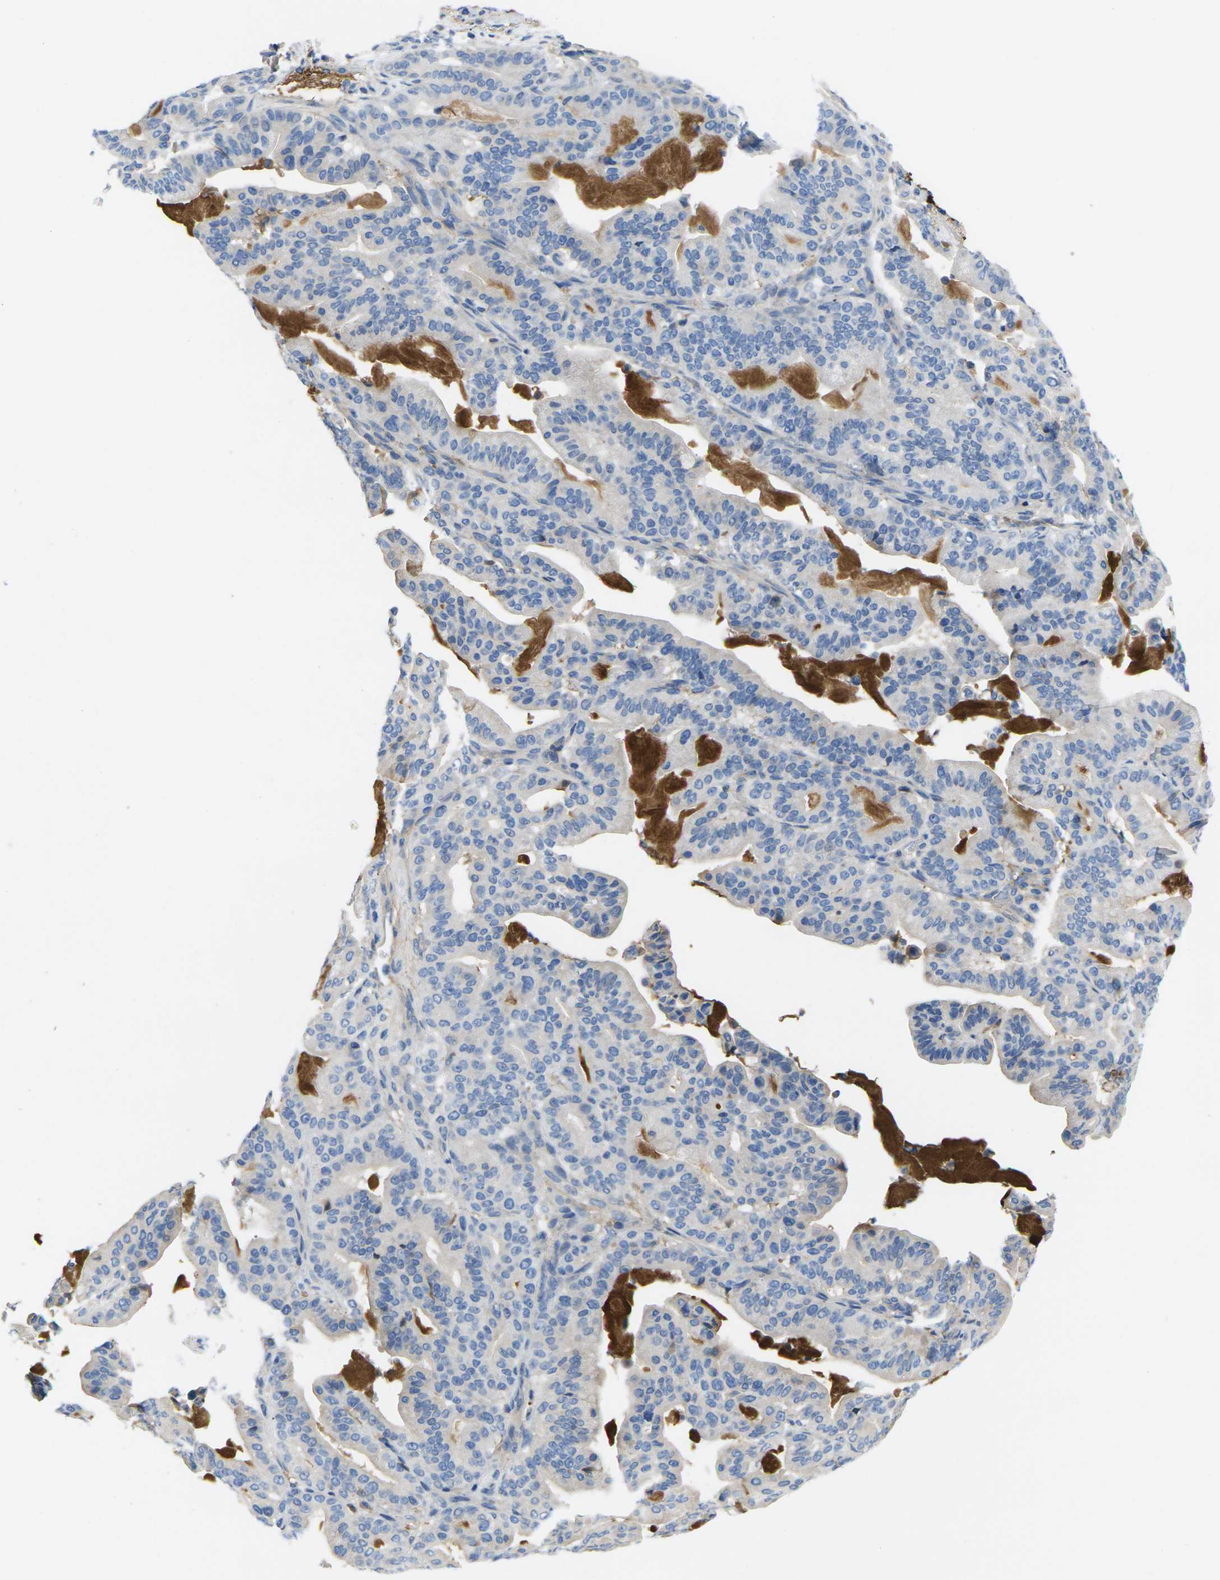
{"staining": {"intensity": "weak", "quantity": ">75%", "location": "cytoplasmic/membranous"}, "tissue": "pancreatic cancer", "cell_type": "Tumor cells", "image_type": "cancer", "snomed": [{"axis": "morphology", "description": "Adenocarcinoma, NOS"}, {"axis": "topography", "description": "Pancreas"}], "caption": "A low amount of weak cytoplasmic/membranous staining is appreciated in approximately >75% of tumor cells in pancreatic adenocarcinoma tissue.", "gene": "GREM2", "patient": {"sex": "male", "age": 63}}